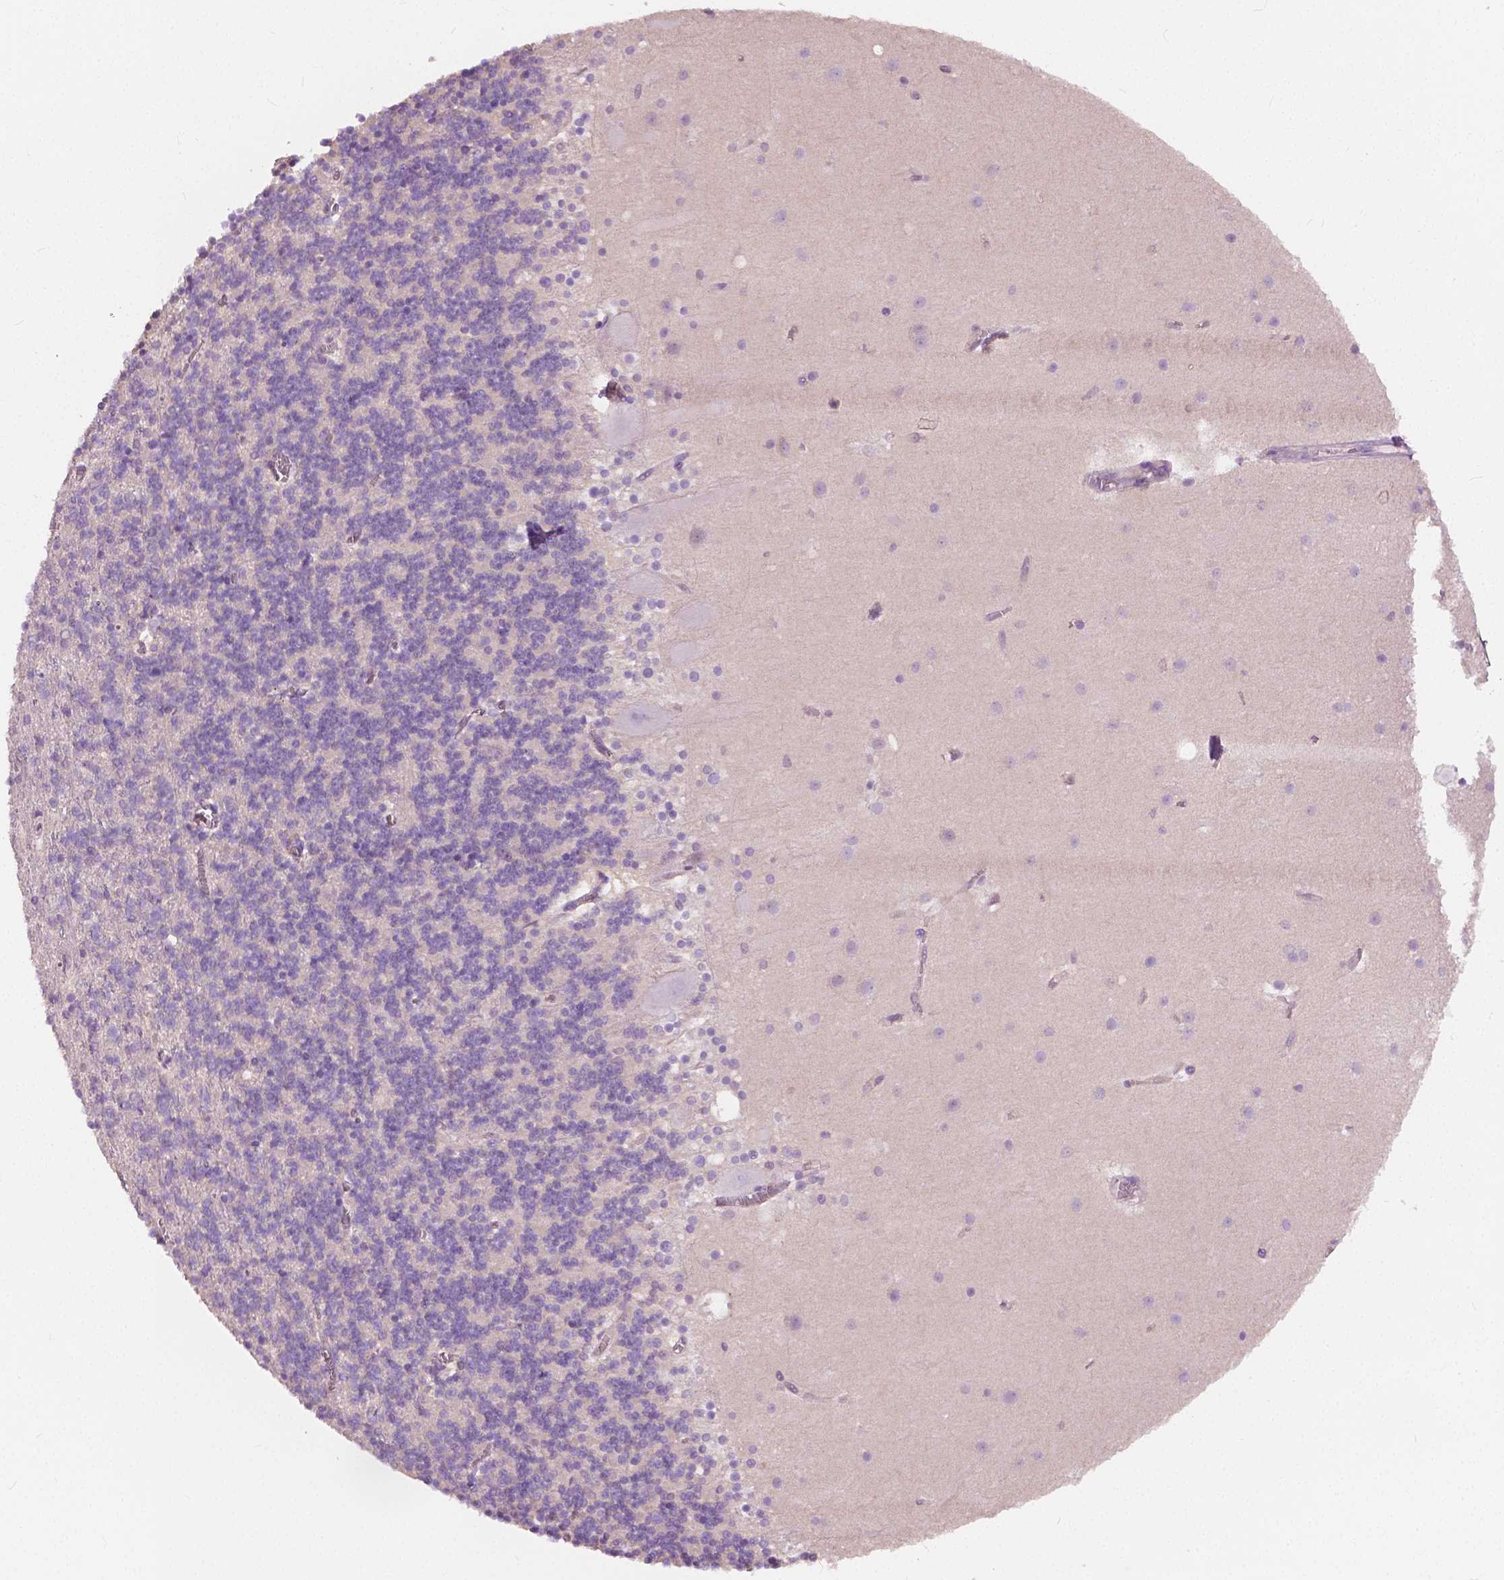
{"staining": {"intensity": "negative", "quantity": "none", "location": "none"}, "tissue": "cerebellum", "cell_type": "Cells in granular layer", "image_type": "normal", "snomed": [{"axis": "morphology", "description": "Normal tissue, NOS"}, {"axis": "topography", "description": "Cerebellum"}], "caption": "This histopathology image is of normal cerebellum stained with immunohistochemistry to label a protein in brown with the nuclei are counter-stained blue. There is no staining in cells in granular layer.", "gene": "TKFC", "patient": {"sex": "male", "age": 70}}